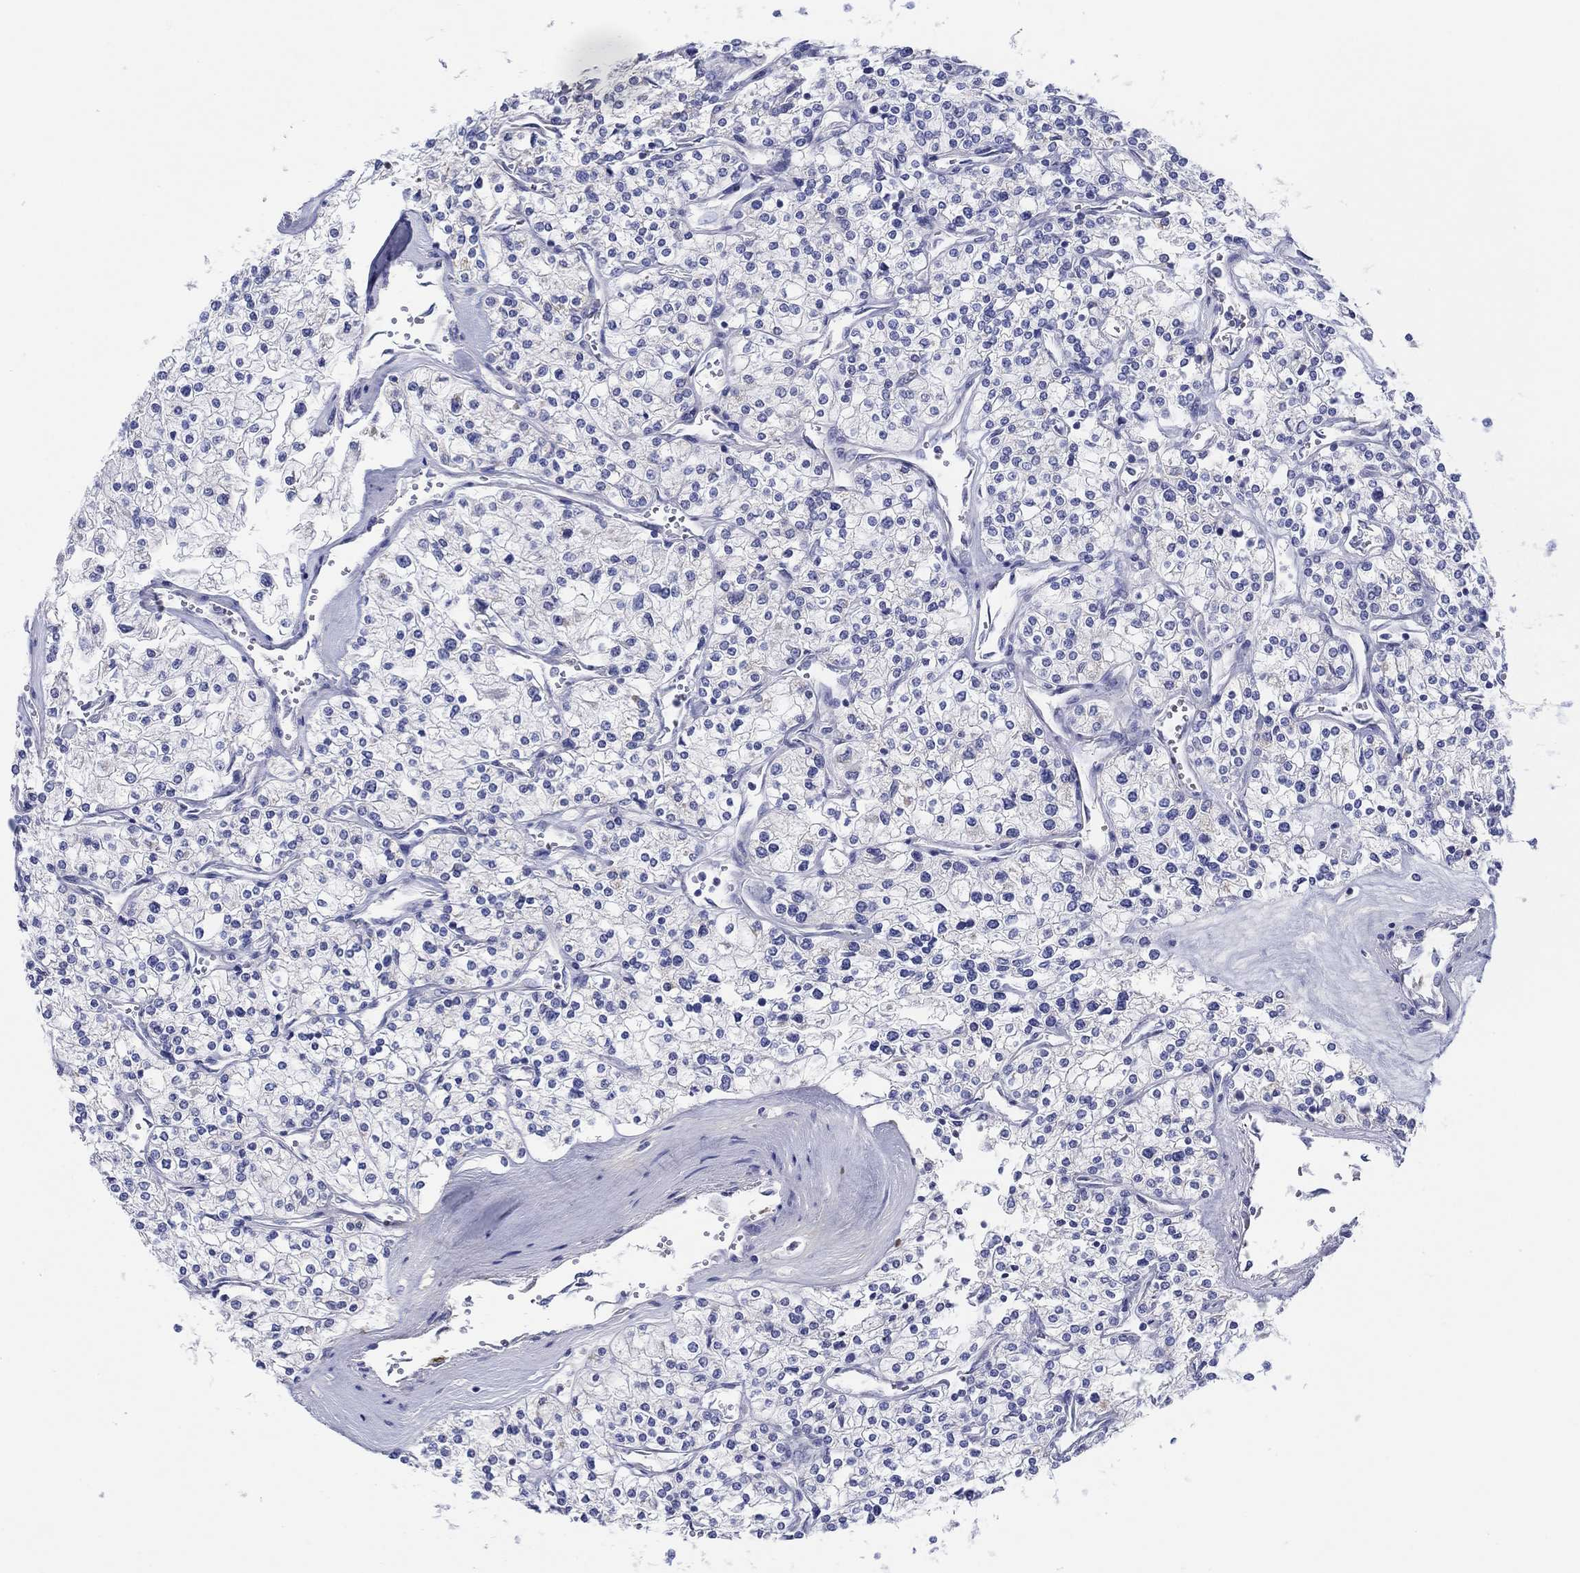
{"staining": {"intensity": "negative", "quantity": "none", "location": "none"}, "tissue": "renal cancer", "cell_type": "Tumor cells", "image_type": "cancer", "snomed": [{"axis": "morphology", "description": "Adenocarcinoma, NOS"}, {"axis": "topography", "description": "Kidney"}], "caption": "The image displays no staining of tumor cells in adenocarcinoma (renal).", "gene": "HAPLN4", "patient": {"sex": "male", "age": 80}}